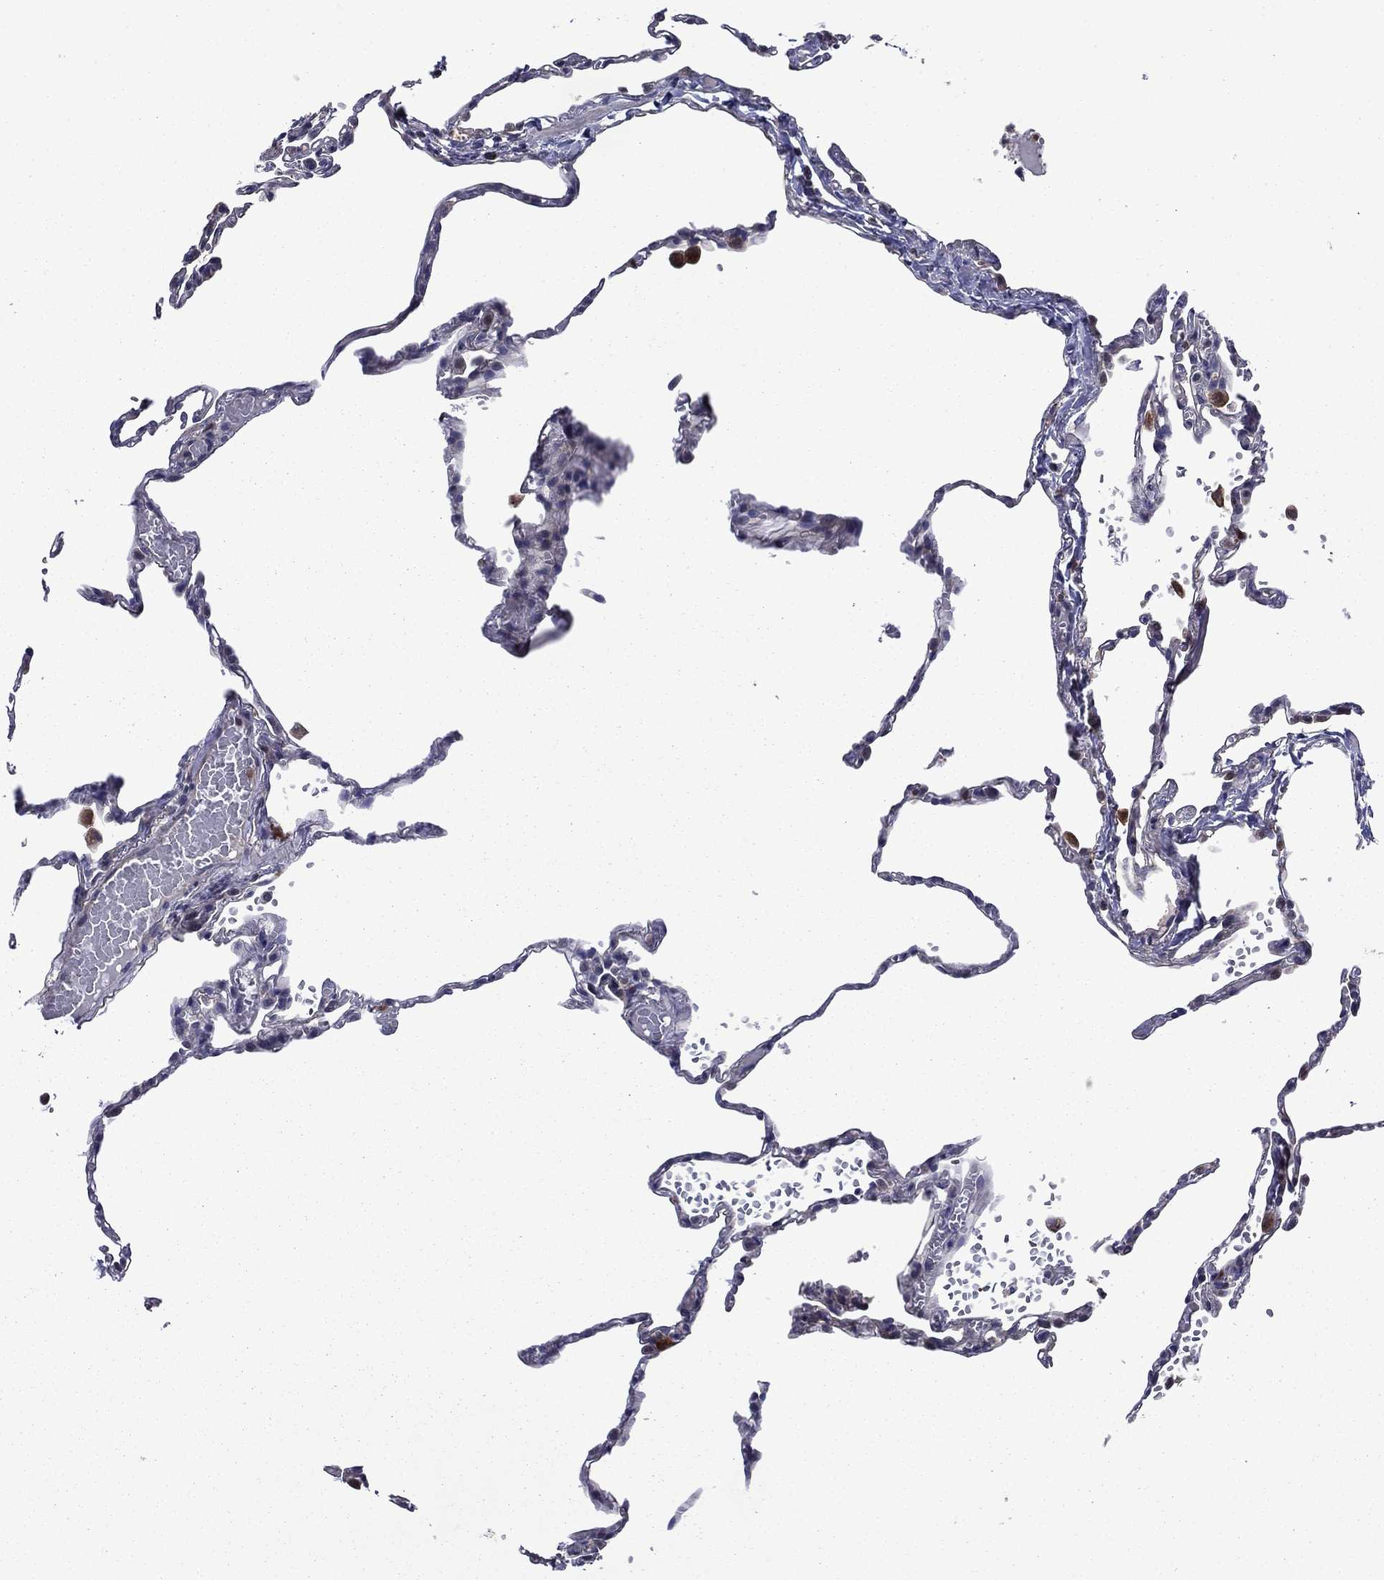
{"staining": {"intensity": "negative", "quantity": "none", "location": "none"}, "tissue": "lung", "cell_type": "Alveolar cells", "image_type": "normal", "snomed": [{"axis": "morphology", "description": "Normal tissue, NOS"}, {"axis": "topography", "description": "Lung"}], "caption": "Normal lung was stained to show a protein in brown. There is no significant staining in alveolar cells. (DAB (3,3'-diaminobenzidine) immunohistochemistry visualized using brightfield microscopy, high magnification).", "gene": "TPMT", "patient": {"sex": "male", "age": 78}}